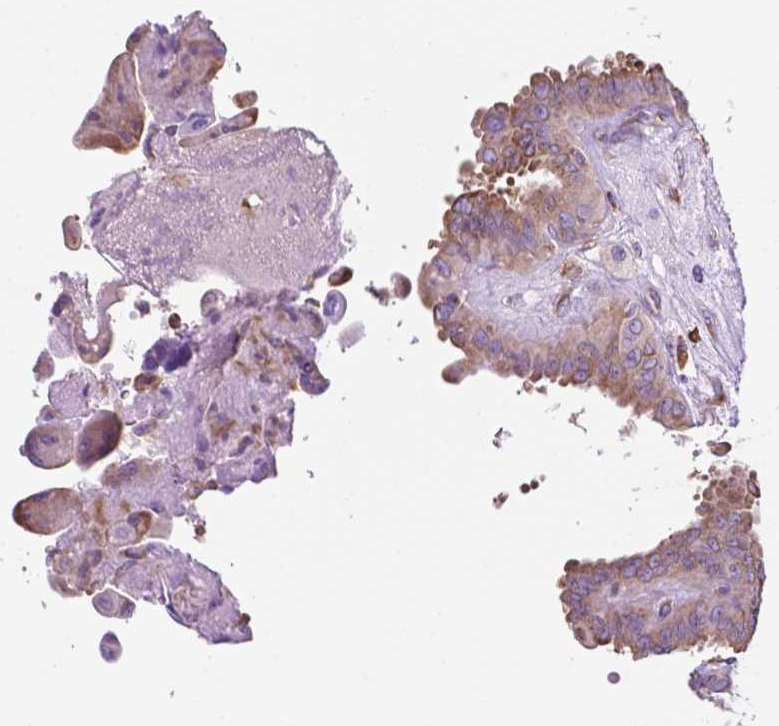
{"staining": {"intensity": "weak", "quantity": ">75%", "location": "cytoplasmic/membranous"}, "tissue": "thyroid cancer", "cell_type": "Tumor cells", "image_type": "cancer", "snomed": [{"axis": "morphology", "description": "Papillary adenocarcinoma, NOS"}, {"axis": "topography", "description": "Thyroid gland"}], "caption": "The micrograph displays immunohistochemical staining of thyroid cancer. There is weak cytoplasmic/membranous staining is seen in about >75% of tumor cells. Nuclei are stained in blue.", "gene": "RPL29", "patient": {"sex": "female", "age": 37}}